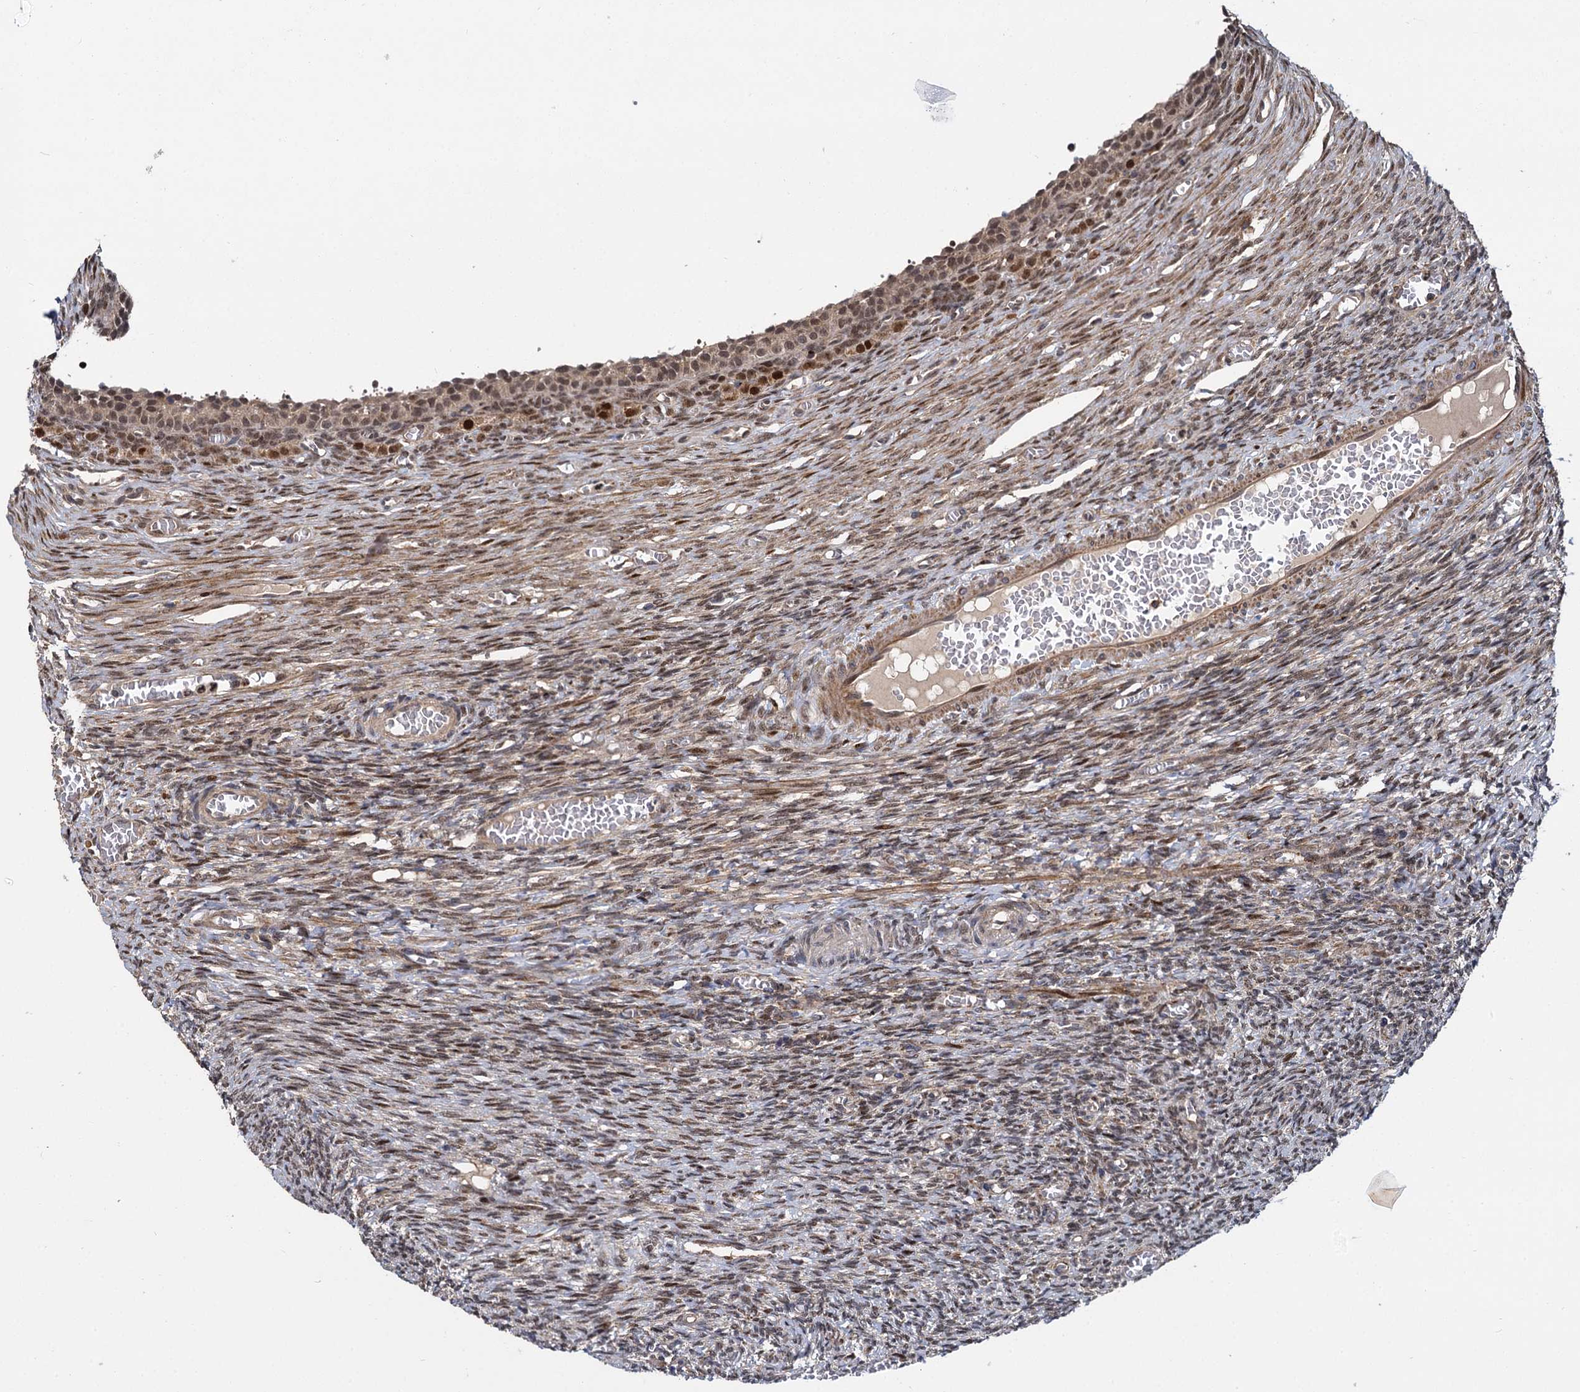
{"staining": {"intensity": "strong", "quantity": ">75%", "location": "cytoplasmic/membranous"}, "tissue": "ovary", "cell_type": "Follicle cells", "image_type": "normal", "snomed": [{"axis": "morphology", "description": "Normal tissue, NOS"}, {"axis": "topography", "description": "Ovary"}], "caption": "Ovary stained with immunohistochemistry (IHC) demonstrates strong cytoplasmic/membranous expression in approximately >75% of follicle cells. (Stains: DAB in brown, nuclei in blue, Microscopy: brightfield microscopy at high magnification).", "gene": "GAL3ST4", "patient": {"sex": "female", "age": 27}}